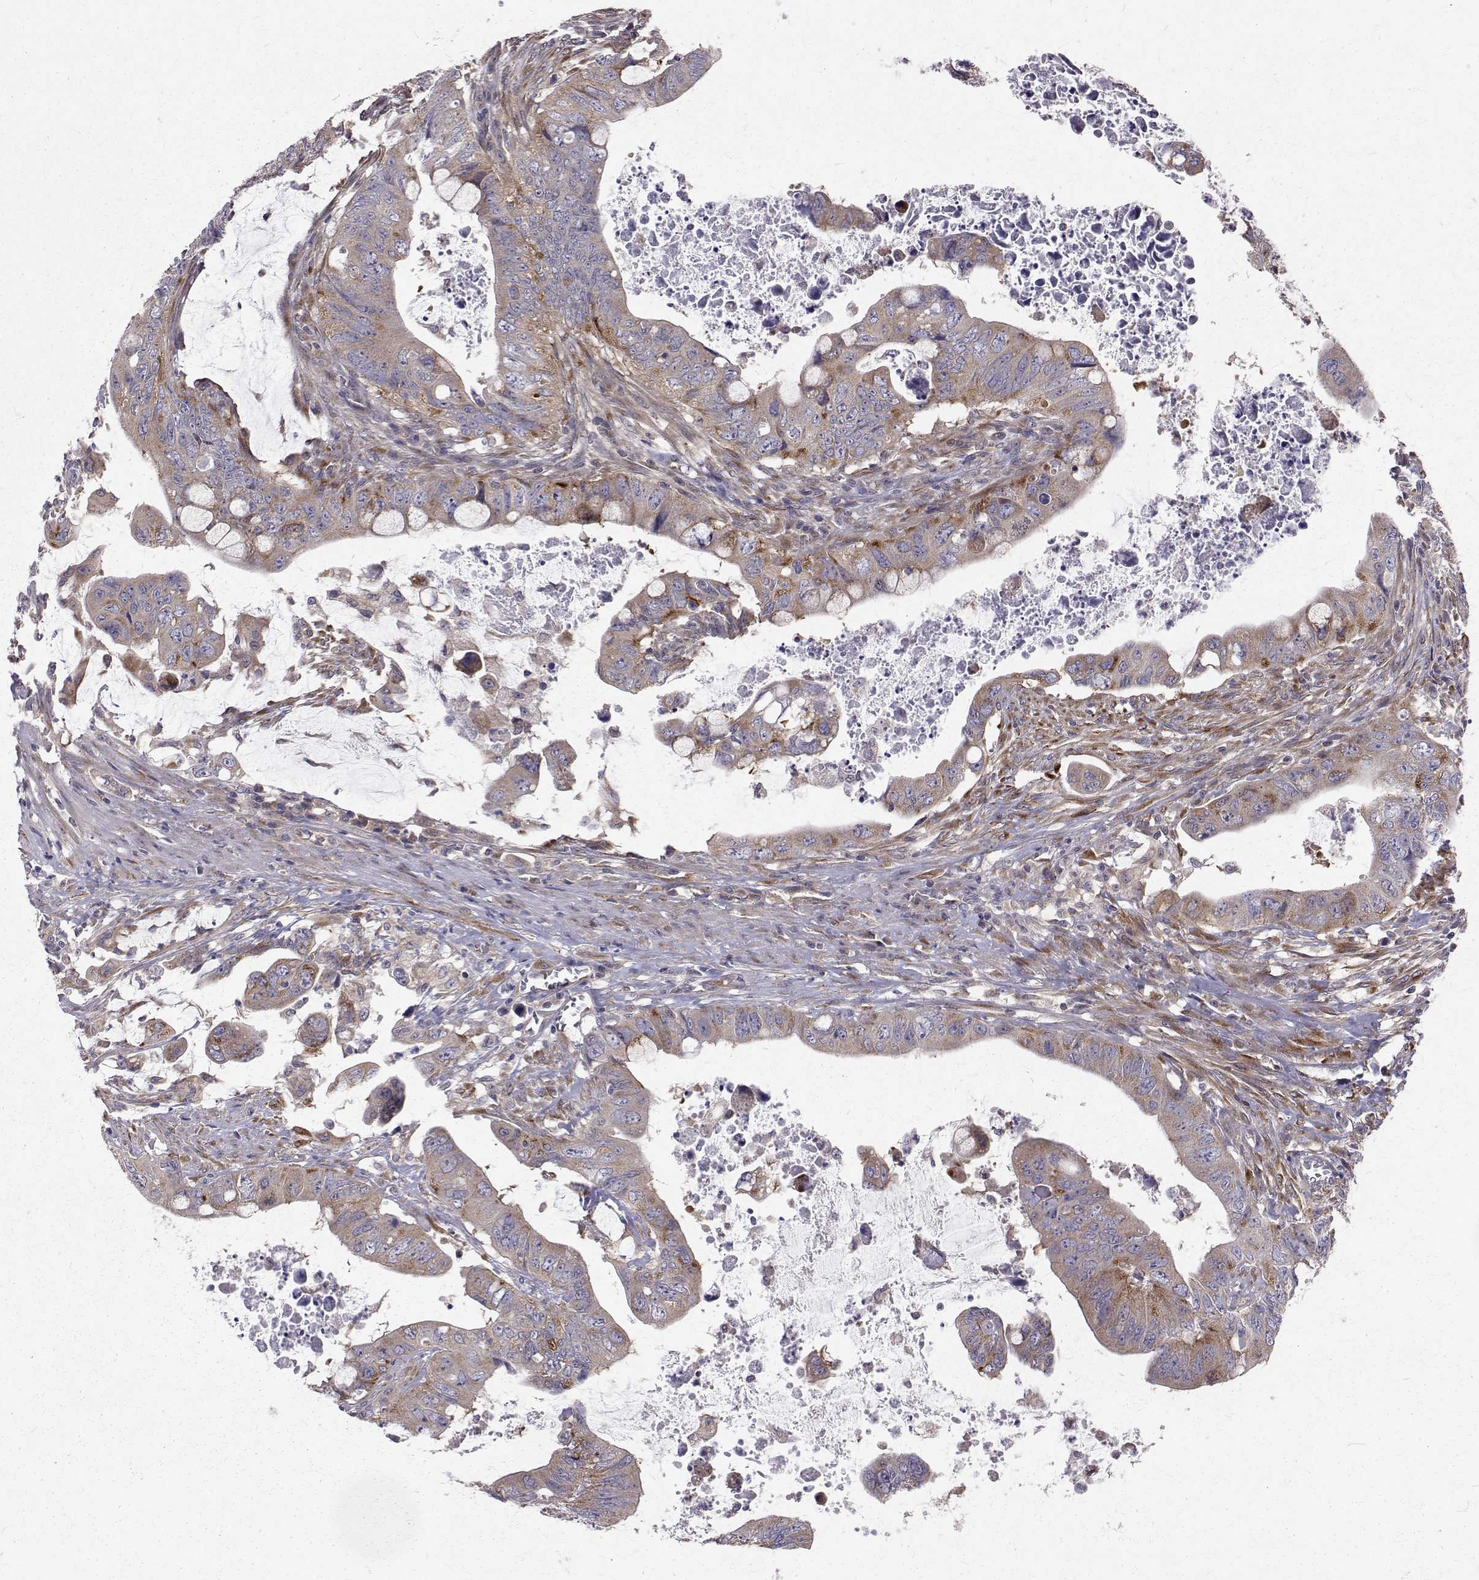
{"staining": {"intensity": "moderate", "quantity": "25%-75%", "location": "cytoplasmic/membranous"}, "tissue": "colorectal cancer", "cell_type": "Tumor cells", "image_type": "cancer", "snomed": [{"axis": "morphology", "description": "Adenocarcinoma, NOS"}, {"axis": "topography", "description": "Colon"}], "caption": "Tumor cells reveal moderate cytoplasmic/membranous expression in about 25%-75% of cells in colorectal cancer (adenocarcinoma).", "gene": "ARFGAP1", "patient": {"sex": "male", "age": 57}}